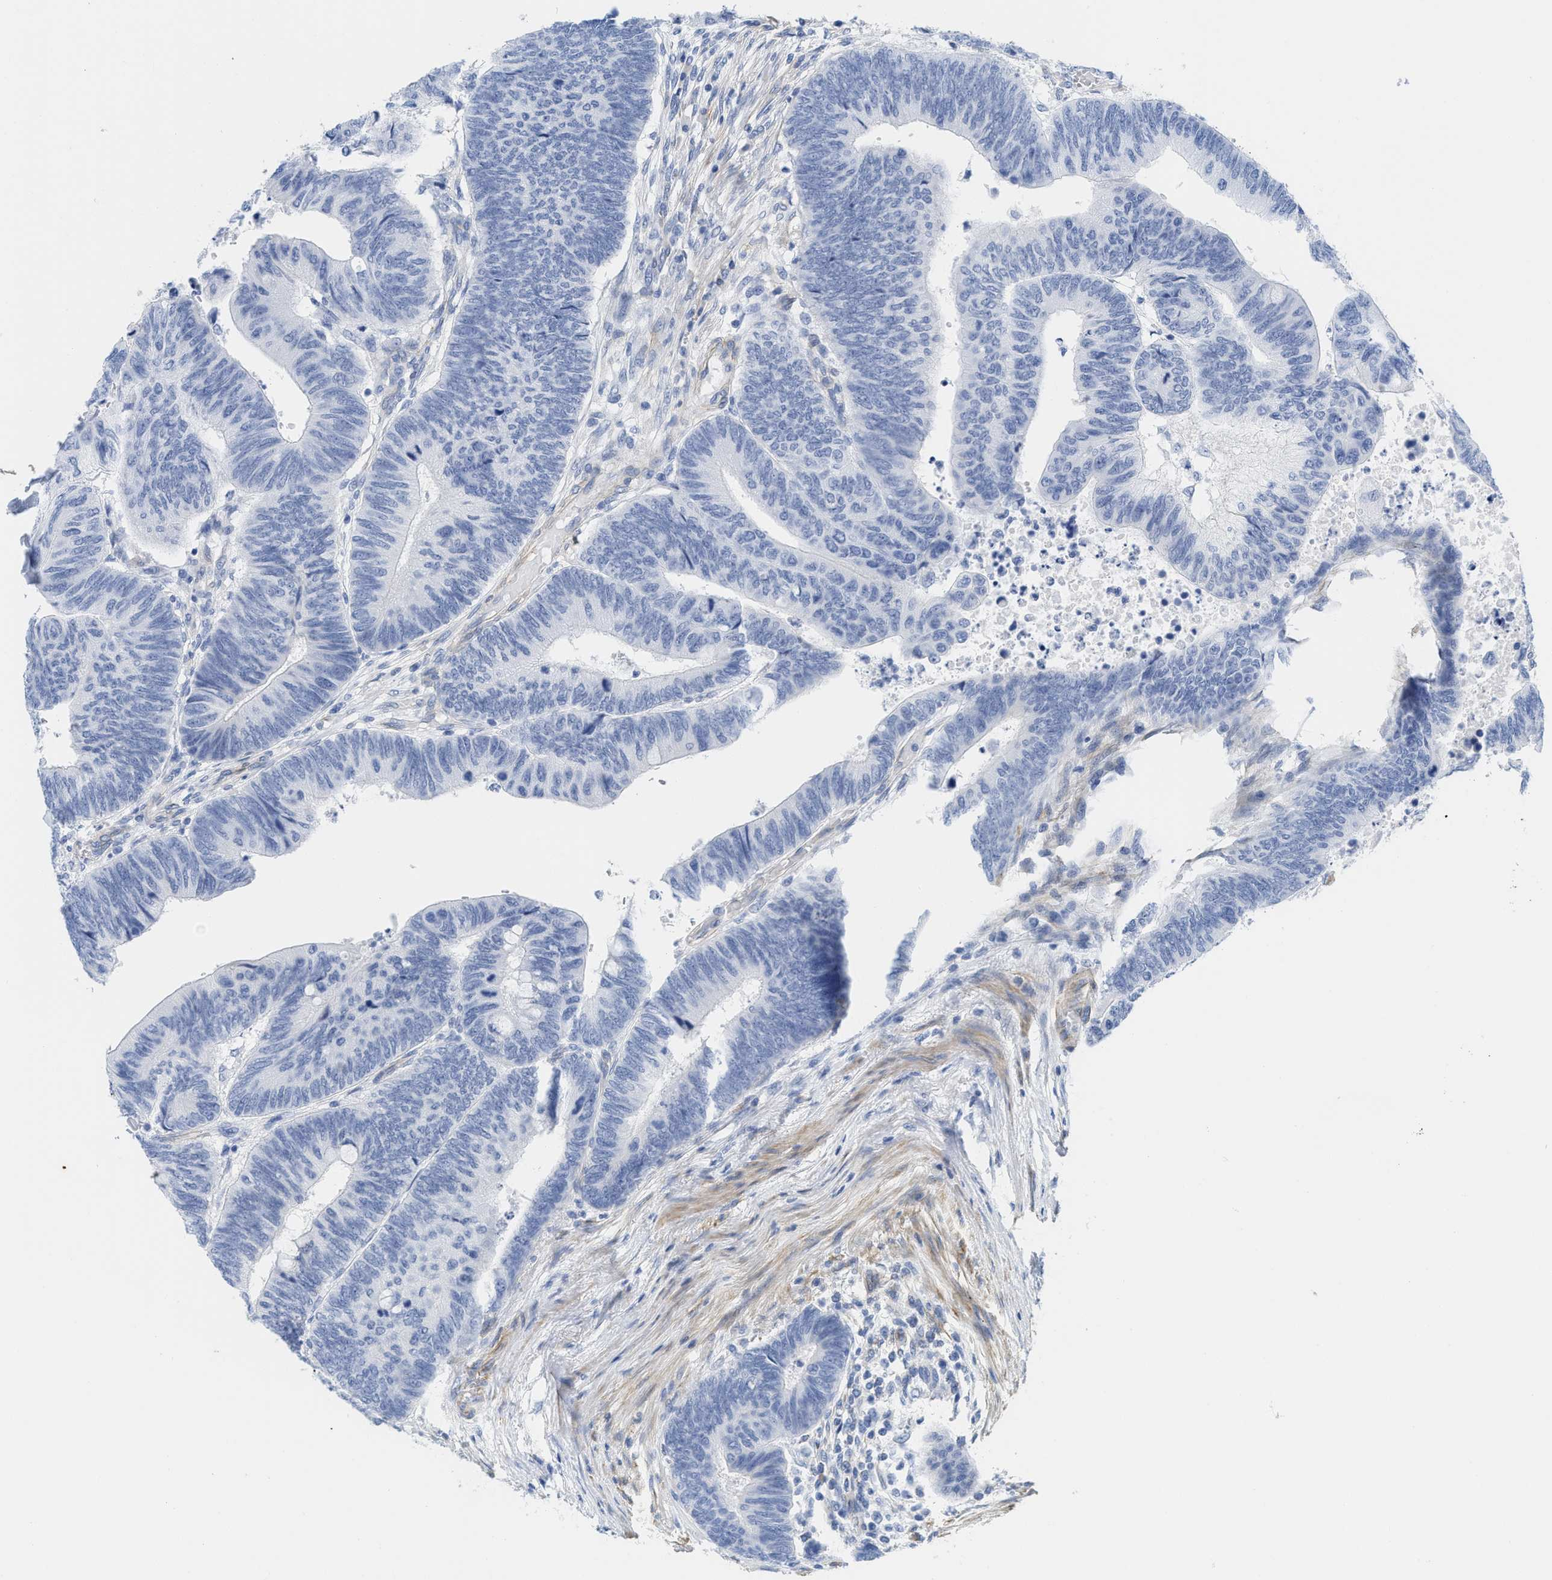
{"staining": {"intensity": "negative", "quantity": "none", "location": "none"}, "tissue": "colorectal cancer", "cell_type": "Tumor cells", "image_type": "cancer", "snomed": [{"axis": "morphology", "description": "Normal tissue, NOS"}, {"axis": "morphology", "description": "Adenocarcinoma, NOS"}, {"axis": "topography", "description": "Rectum"}, {"axis": "topography", "description": "Peripheral nerve tissue"}], "caption": "The photomicrograph shows no staining of tumor cells in colorectal adenocarcinoma.", "gene": "TUB", "patient": {"sex": "male", "age": 92}}